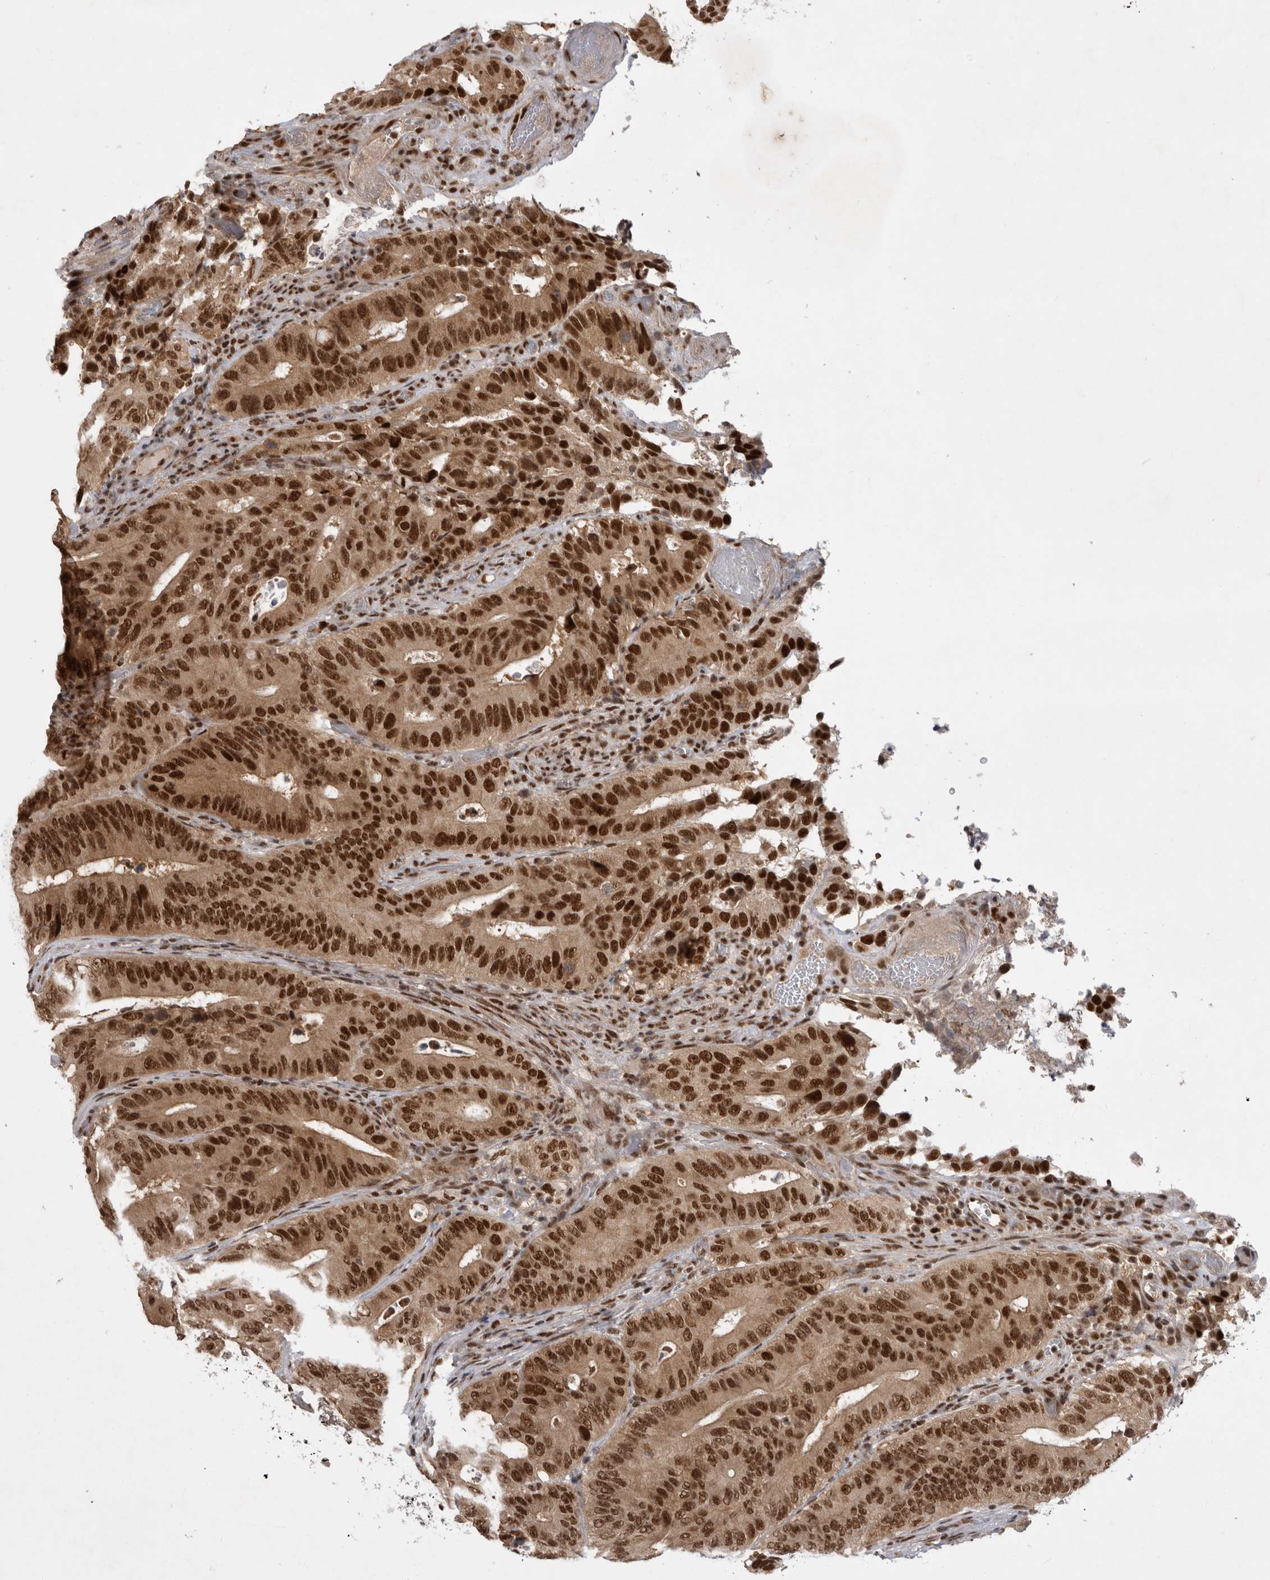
{"staining": {"intensity": "strong", "quantity": ">75%", "location": "cytoplasmic/membranous,nuclear"}, "tissue": "colorectal cancer", "cell_type": "Tumor cells", "image_type": "cancer", "snomed": [{"axis": "morphology", "description": "Adenocarcinoma, NOS"}, {"axis": "topography", "description": "Colon"}], "caption": "Adenocarcinoma (colorectal) stained for a protein displays strong cytoplasmic/membranous and nuclear positivity in tumor cells.", "gene": "ZNF830", "patient": {"sex": "male", "age": 83}}